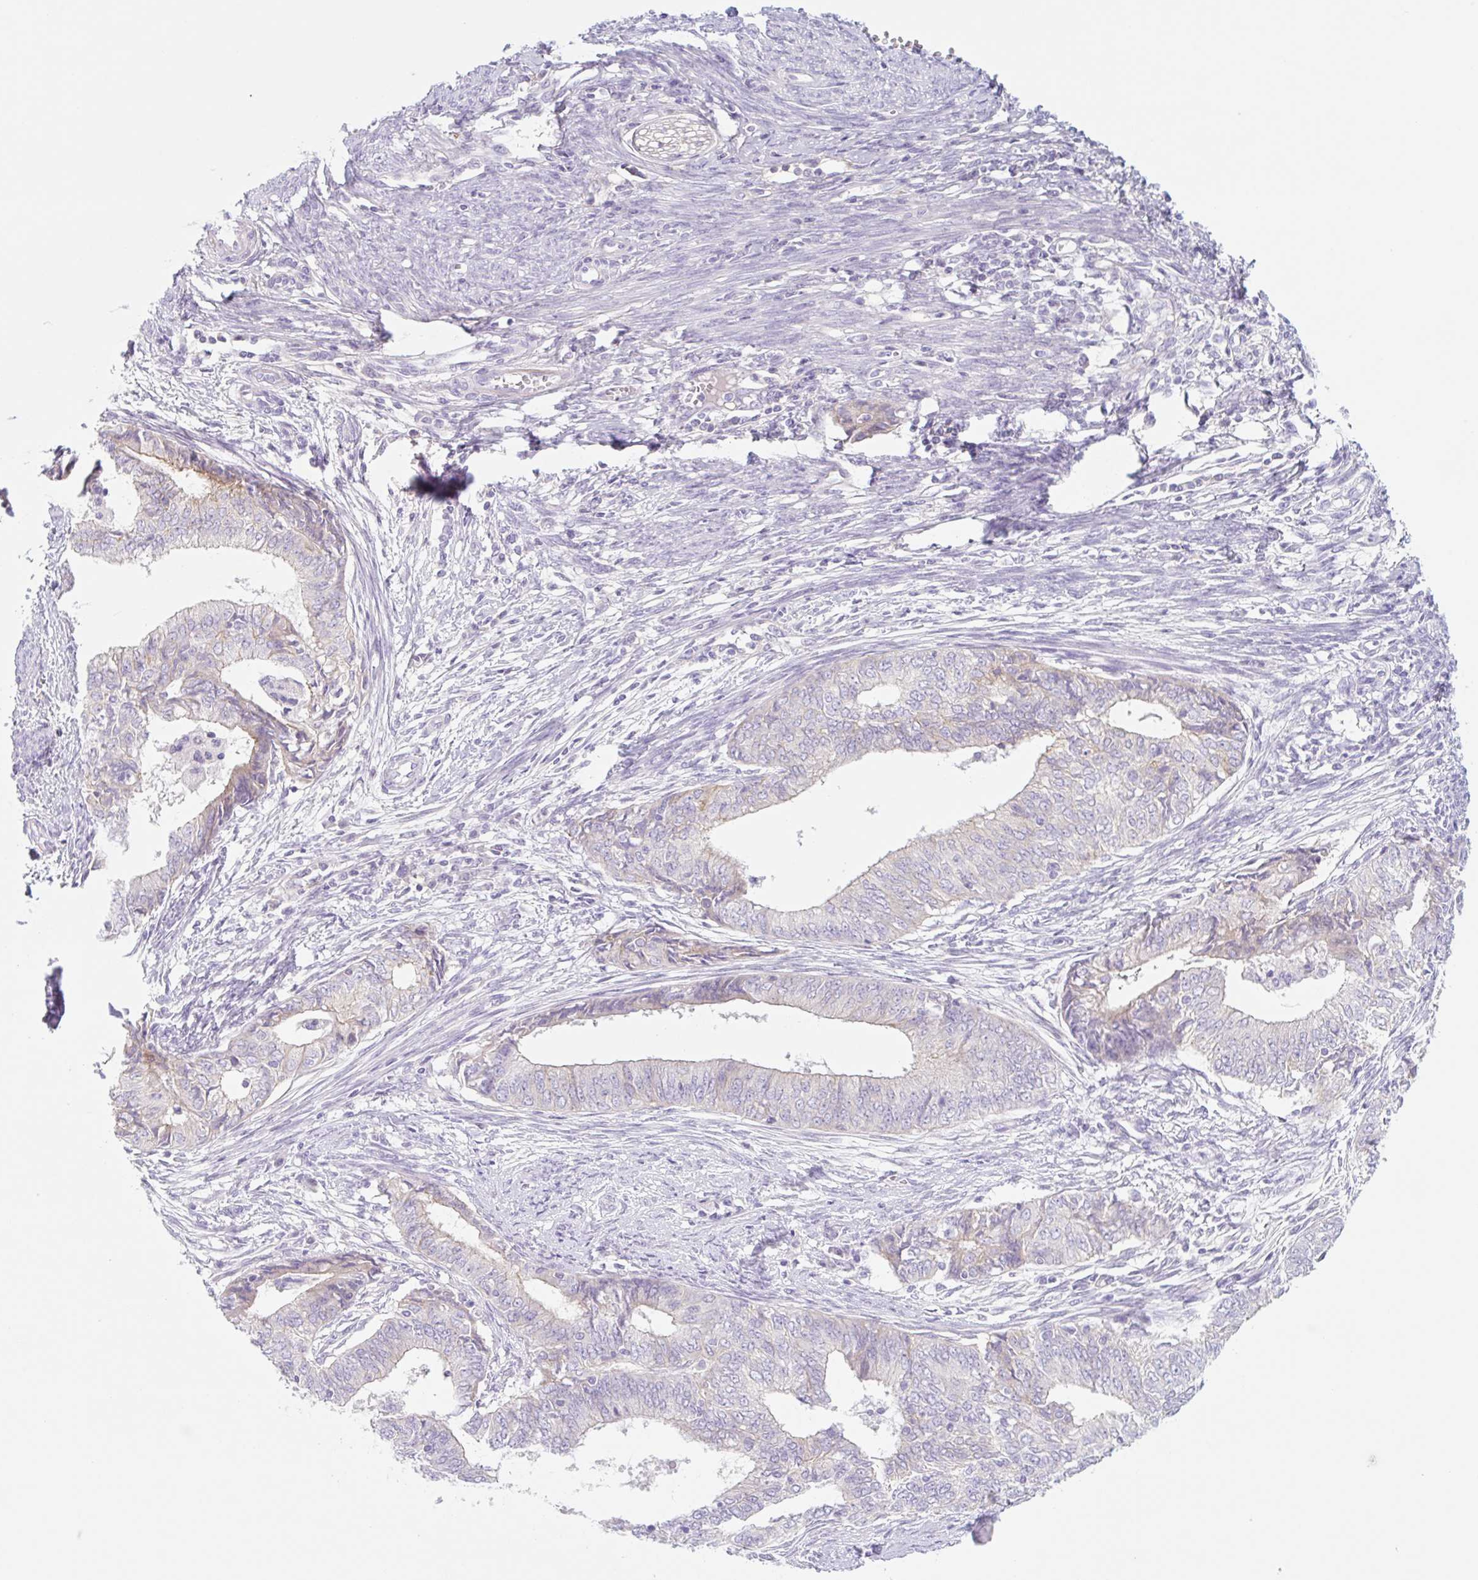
{"staining": {"intensity": "negative", "quantity": "none", "location": "none"}, "tissue": "endometrial cancer", "cell_type": "Tumor cells", "image_type": "cancer", "snomed": [{"axis": "morphology", "description": "Adenocarcinoma, NOS"}, {"axis": "topography", "description": "Endometrium"}], "caption": "This is a micrograph of immunohistochemistry (IHC) staining of endometrial adenocarcinoma, which shows no staining in tumor cells.", "gene": "LYVE1", "patient": {"sex": "female", "age": 62}}